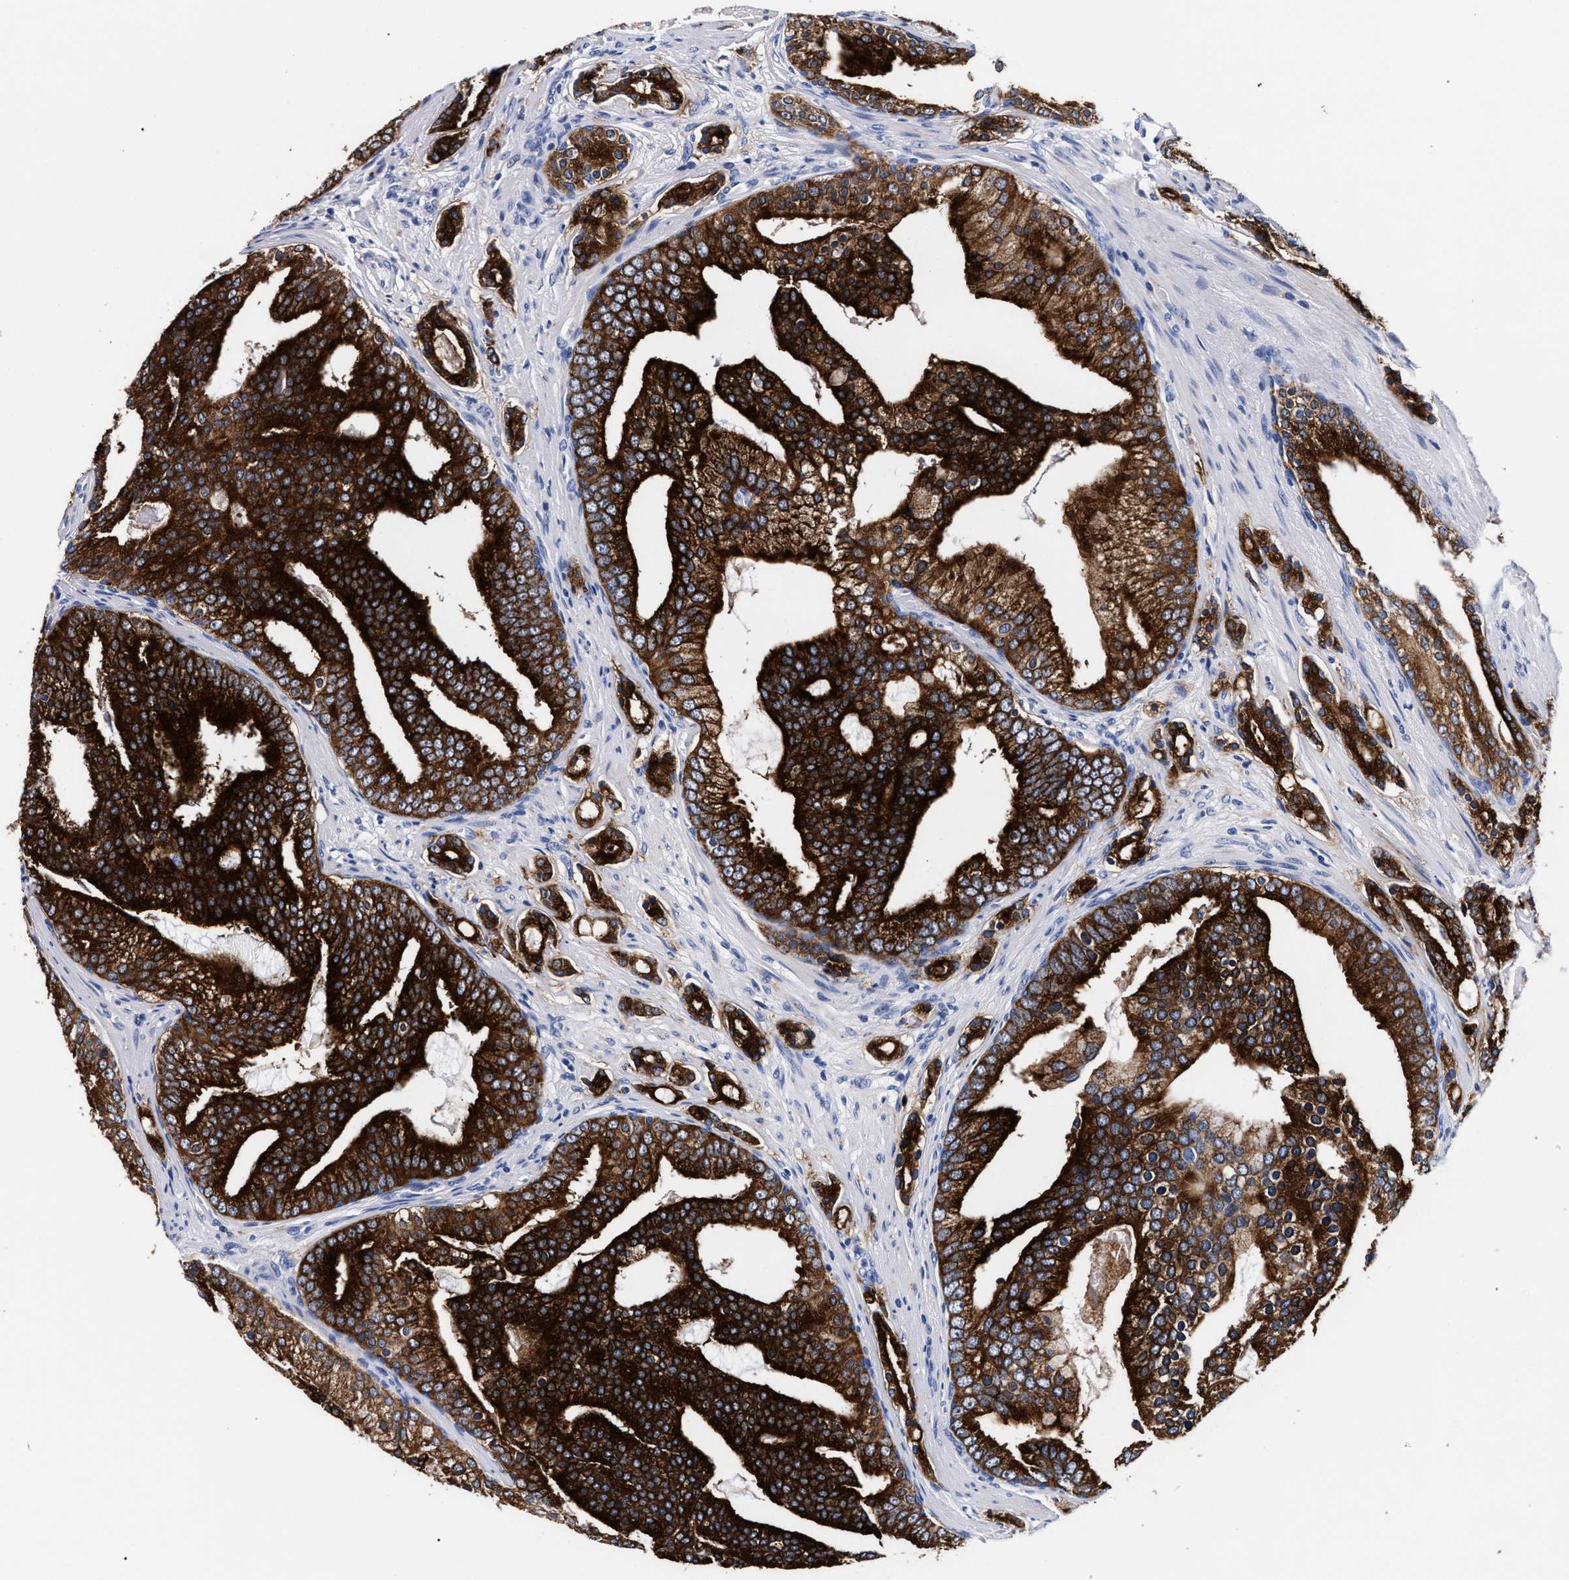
{"staining": {"intensity": "strong", "quantity": ">75%", "location": "cytoplasmic/membranous"}, "tissue": "prostate cancer", "cell_type": "Tumor cells", "image_type": "cancer", "snomed": [{"axis": "morphology", "description": "Adenocarcinoma, Low grade"}, {"axis": "topography", "description": "Prostate"}], "caption": "Prostate cancer (adenocarcinoma (low-grade)) was stained to show a protein in brown. There is high levels of strong cytoplasmic/membranous staining in about >75% of tumor cells.", "gene": "RAB3B", "patient": {"sex": "male", "age": 58}}